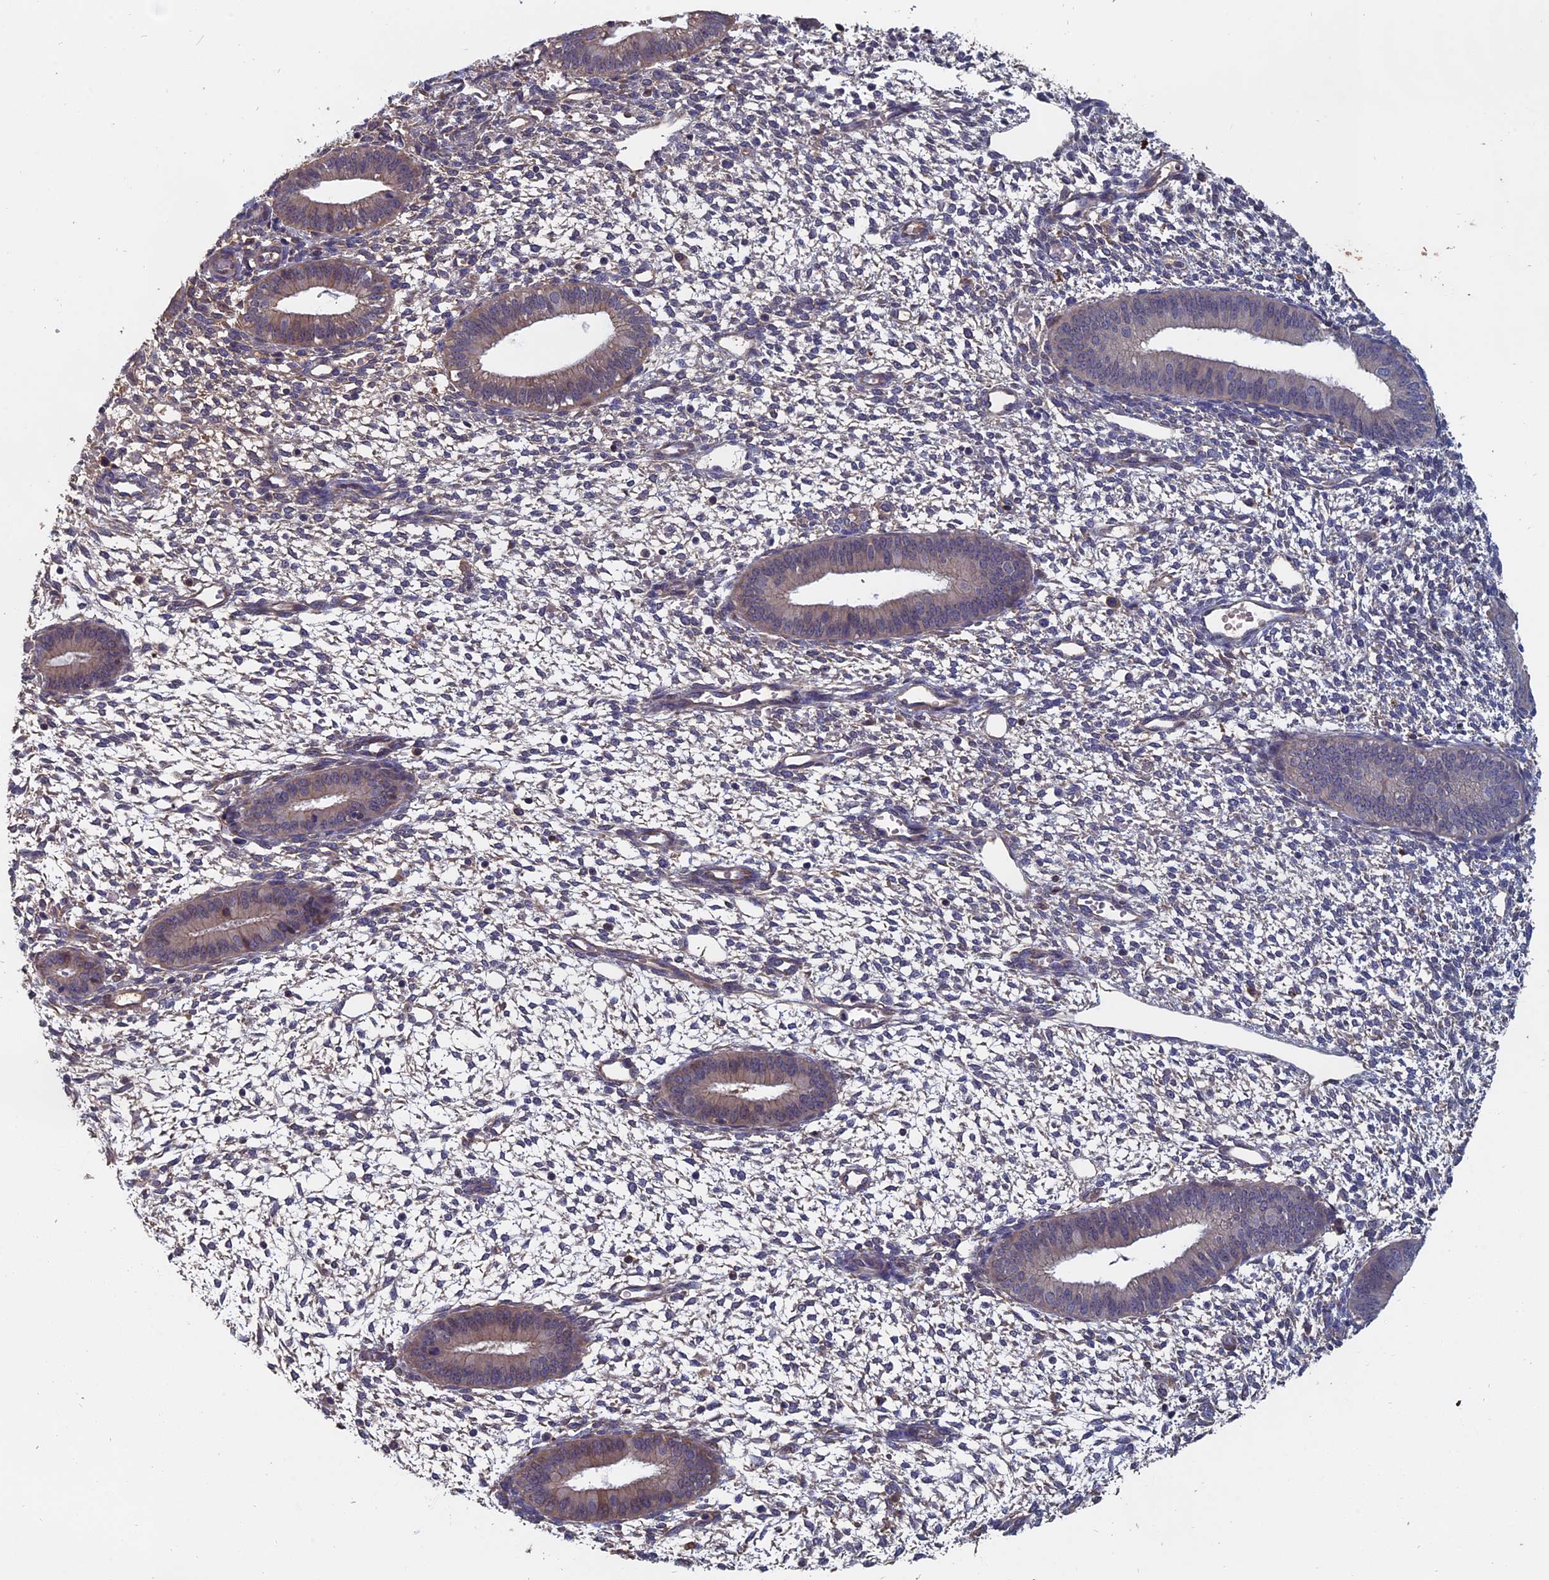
{"staining": {"intensity": "negative", "quantity": "none", "location": "none"}, "tissue": "endometrium", "cell_type": "Cells in endometrial stroma", "image_type": "normal", "snomed": [{"axis": "morphology", "description": "Normal tissue, NOS"}, {"axis": "topography", "description": "Endometrium"}], "caption": "Human endometrium stained for a protein using immunohistochemistry reveals no expression in cells in endometrial stroma.", "gene": "SLC33A1", "patient": {"sex": "female", "age": 46}}